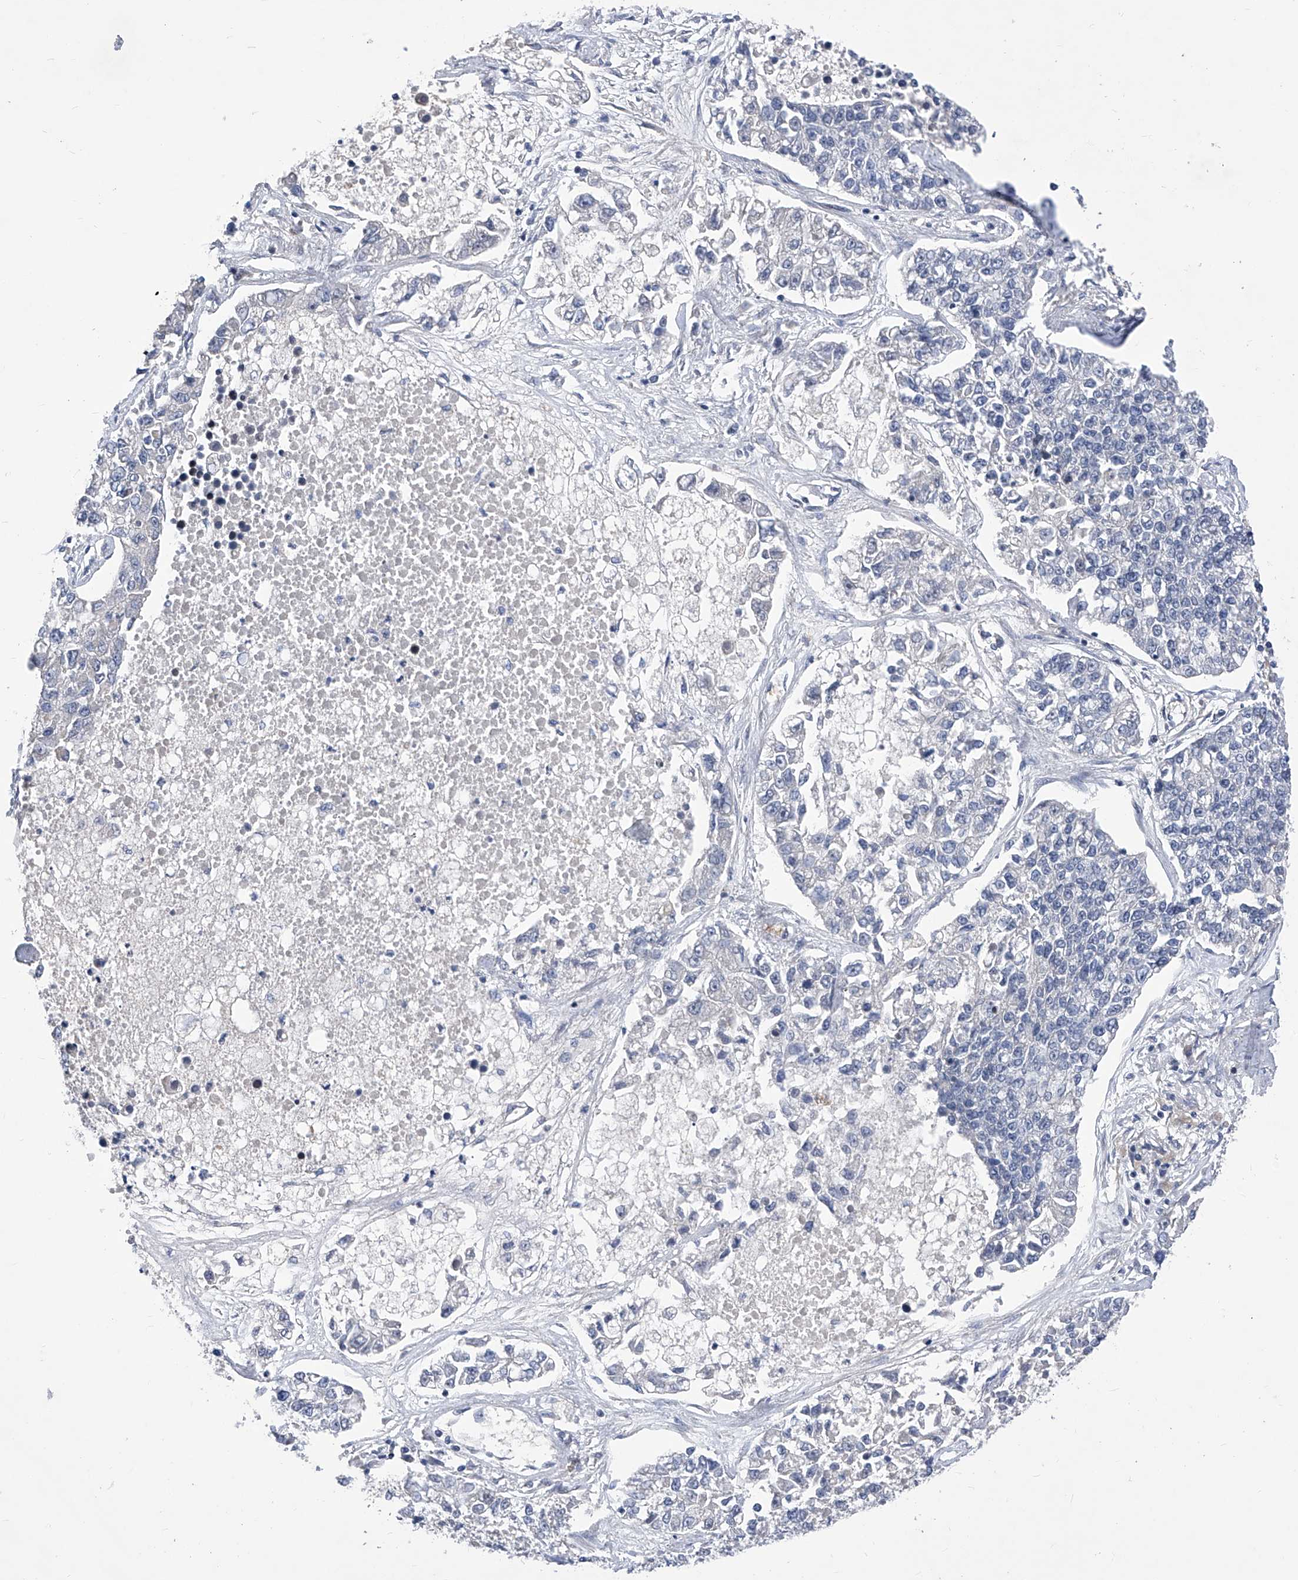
{"staining": {"intensity": "negative", "quantity": "none", "location": "none"}, "tissue": "lung cancer", "cell_type": "Tumor cells", "image_type": "cancer", "snomed": [{"axis": "morphology", "description": "Adenocarcinoma, NOS"}, {"axis": "topography", "description": "Lung"}], "caption": "Immunohistochemical staining of lung cancer displays no significant staining in tumor cells.", "gene": "NUFIP1", "patient": {"sex": "male", "age": 49}}